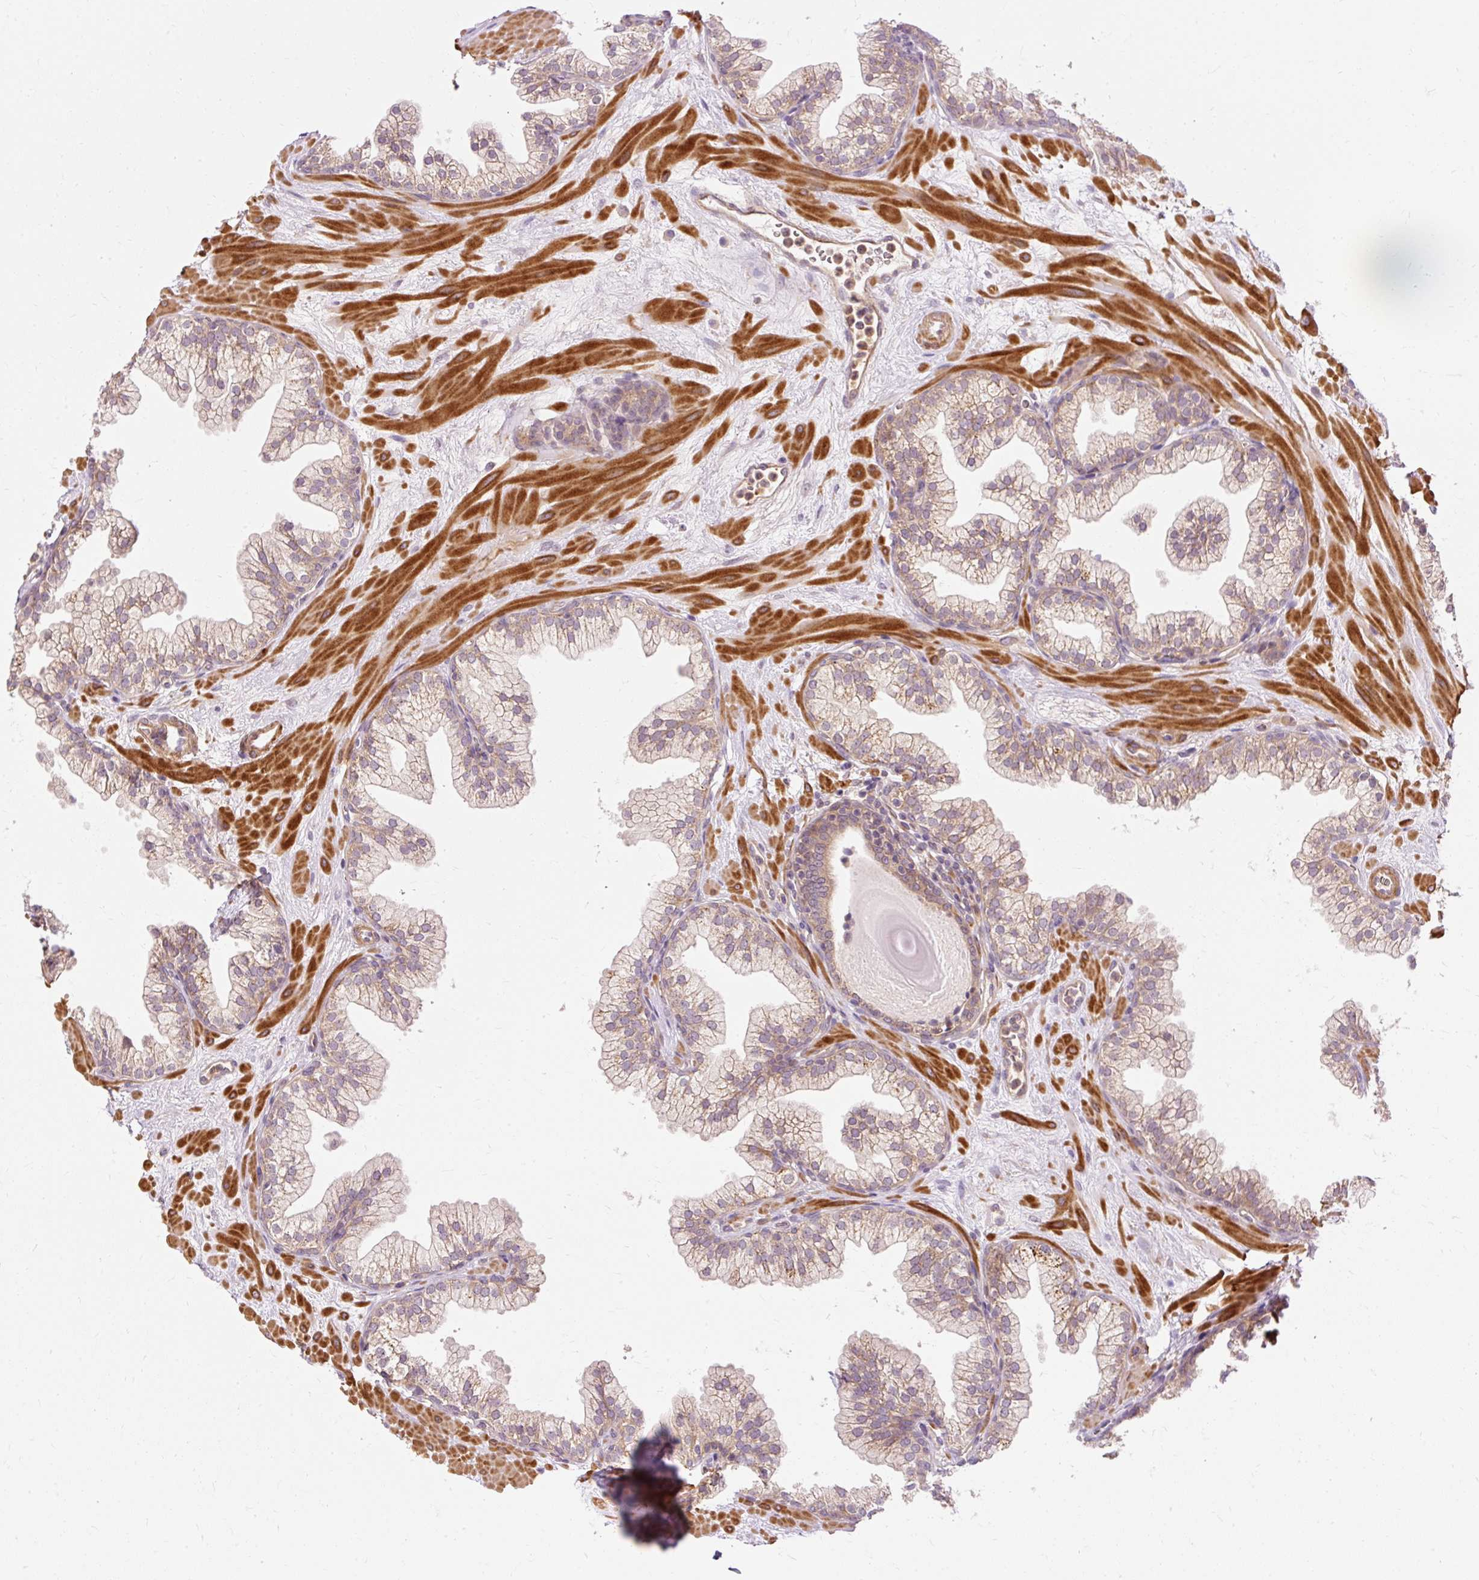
{"staining": {"intensity": "weak", "quantity": "25%-75%", "location": "cytoplasmic/membranous"}, "tissue": "prostate", "cell_type": "Glandular cells", "image_type": "normal", "snomed": [{"axis": "morphology", "description": "Normal tissue, NOS"}, {"axis": "topography", "description": "Prostate"}, {"axis": "topography", "description": "Peripheral nerve tissue"}], "caption": "Immunohistochemical staining of unremarkable prostate displays low levels of weak cytoplasmic/membranous expression in about 25%-75% of glandular cells.", "gene": "RIPOR3", "patient": {"sex": "male", "age": 61}}